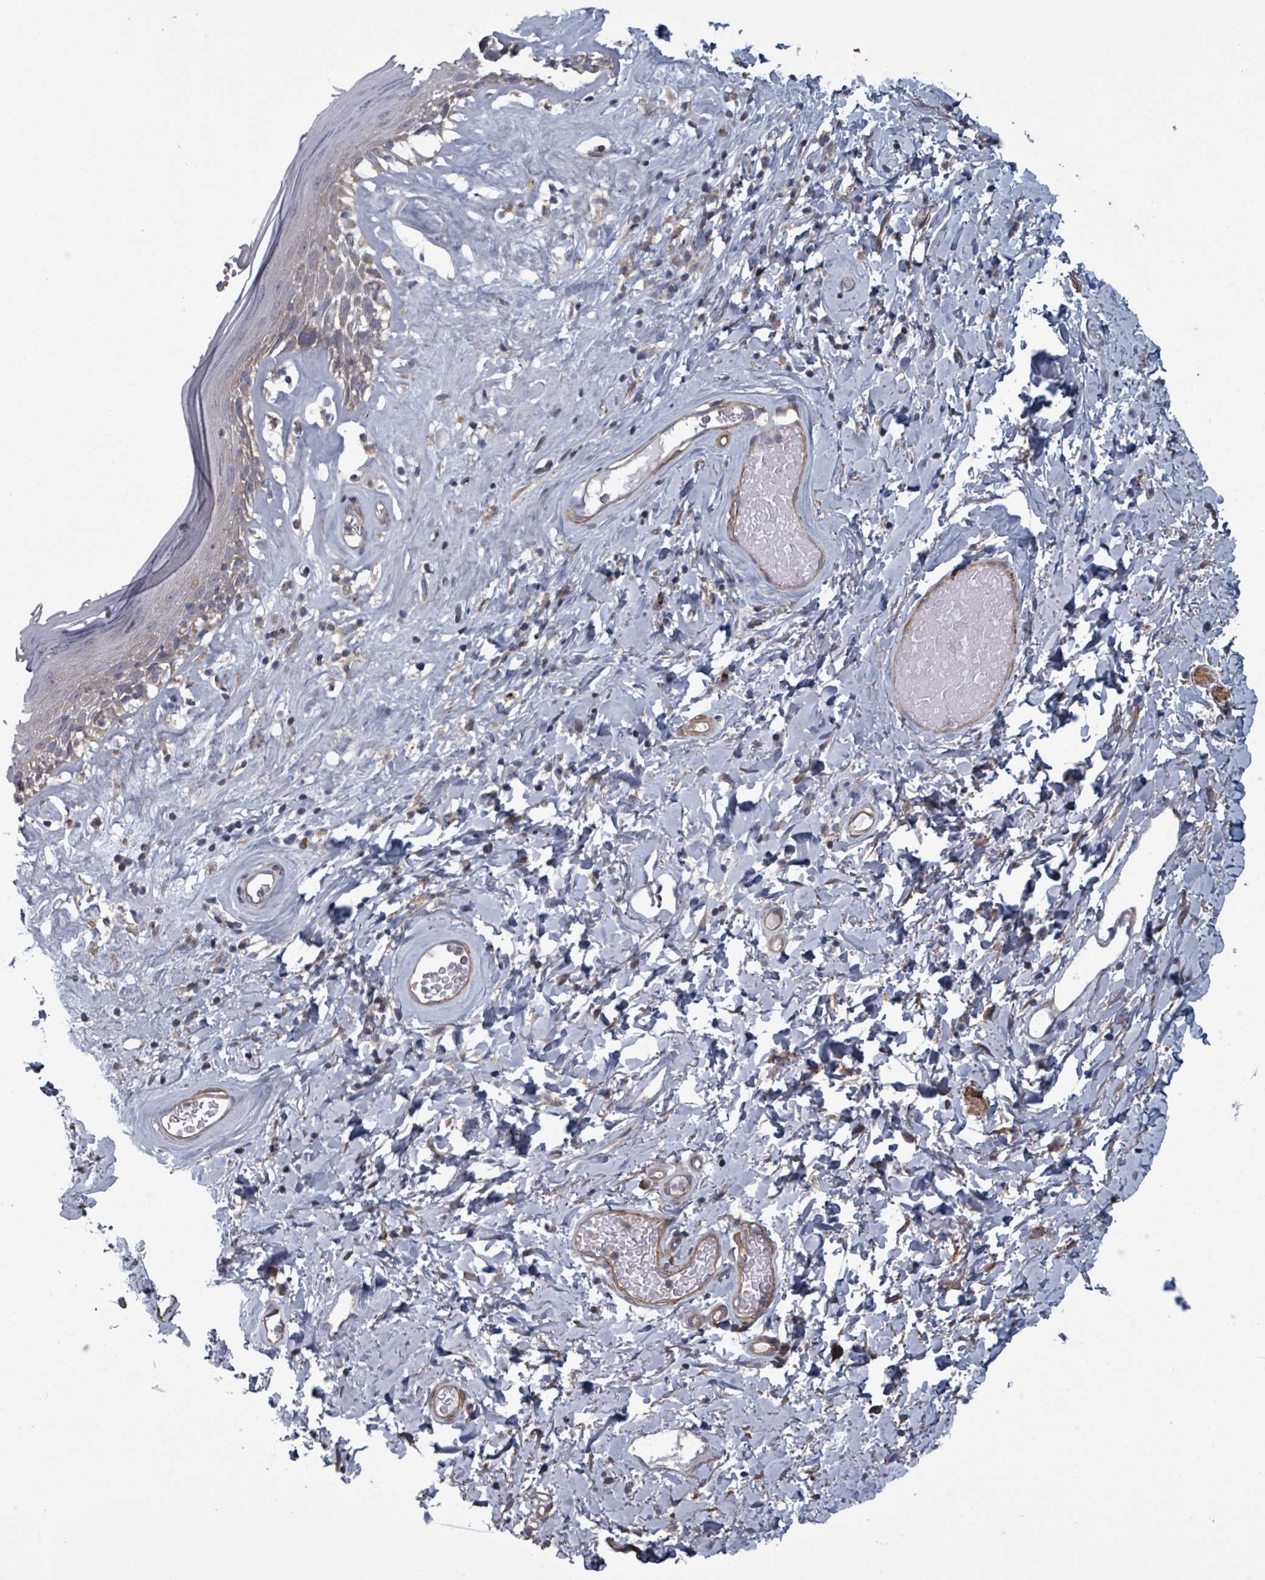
{"staining": {"intensity": "weak", "quantity": "<25%", "location": "cytoplasmic/membranous"}, "tissue": "skin", "cell_type": "Epidermal cells", "image_type": "normal", "snomed": [{"axis": "morphology", "description": "Normal tissue, NOS"}, {"axis": "morphology", "description": "Inflammation, NOS"}, {"axis": "topography", "description": "Vulva"}], "caption": "IHC photomicrograph of normal skin: skin stained with DAB demonstrates no significant protein expression in epidermal cells.", "gene": "ADCK1", "patient": {"sex": "female", "age": 86}}